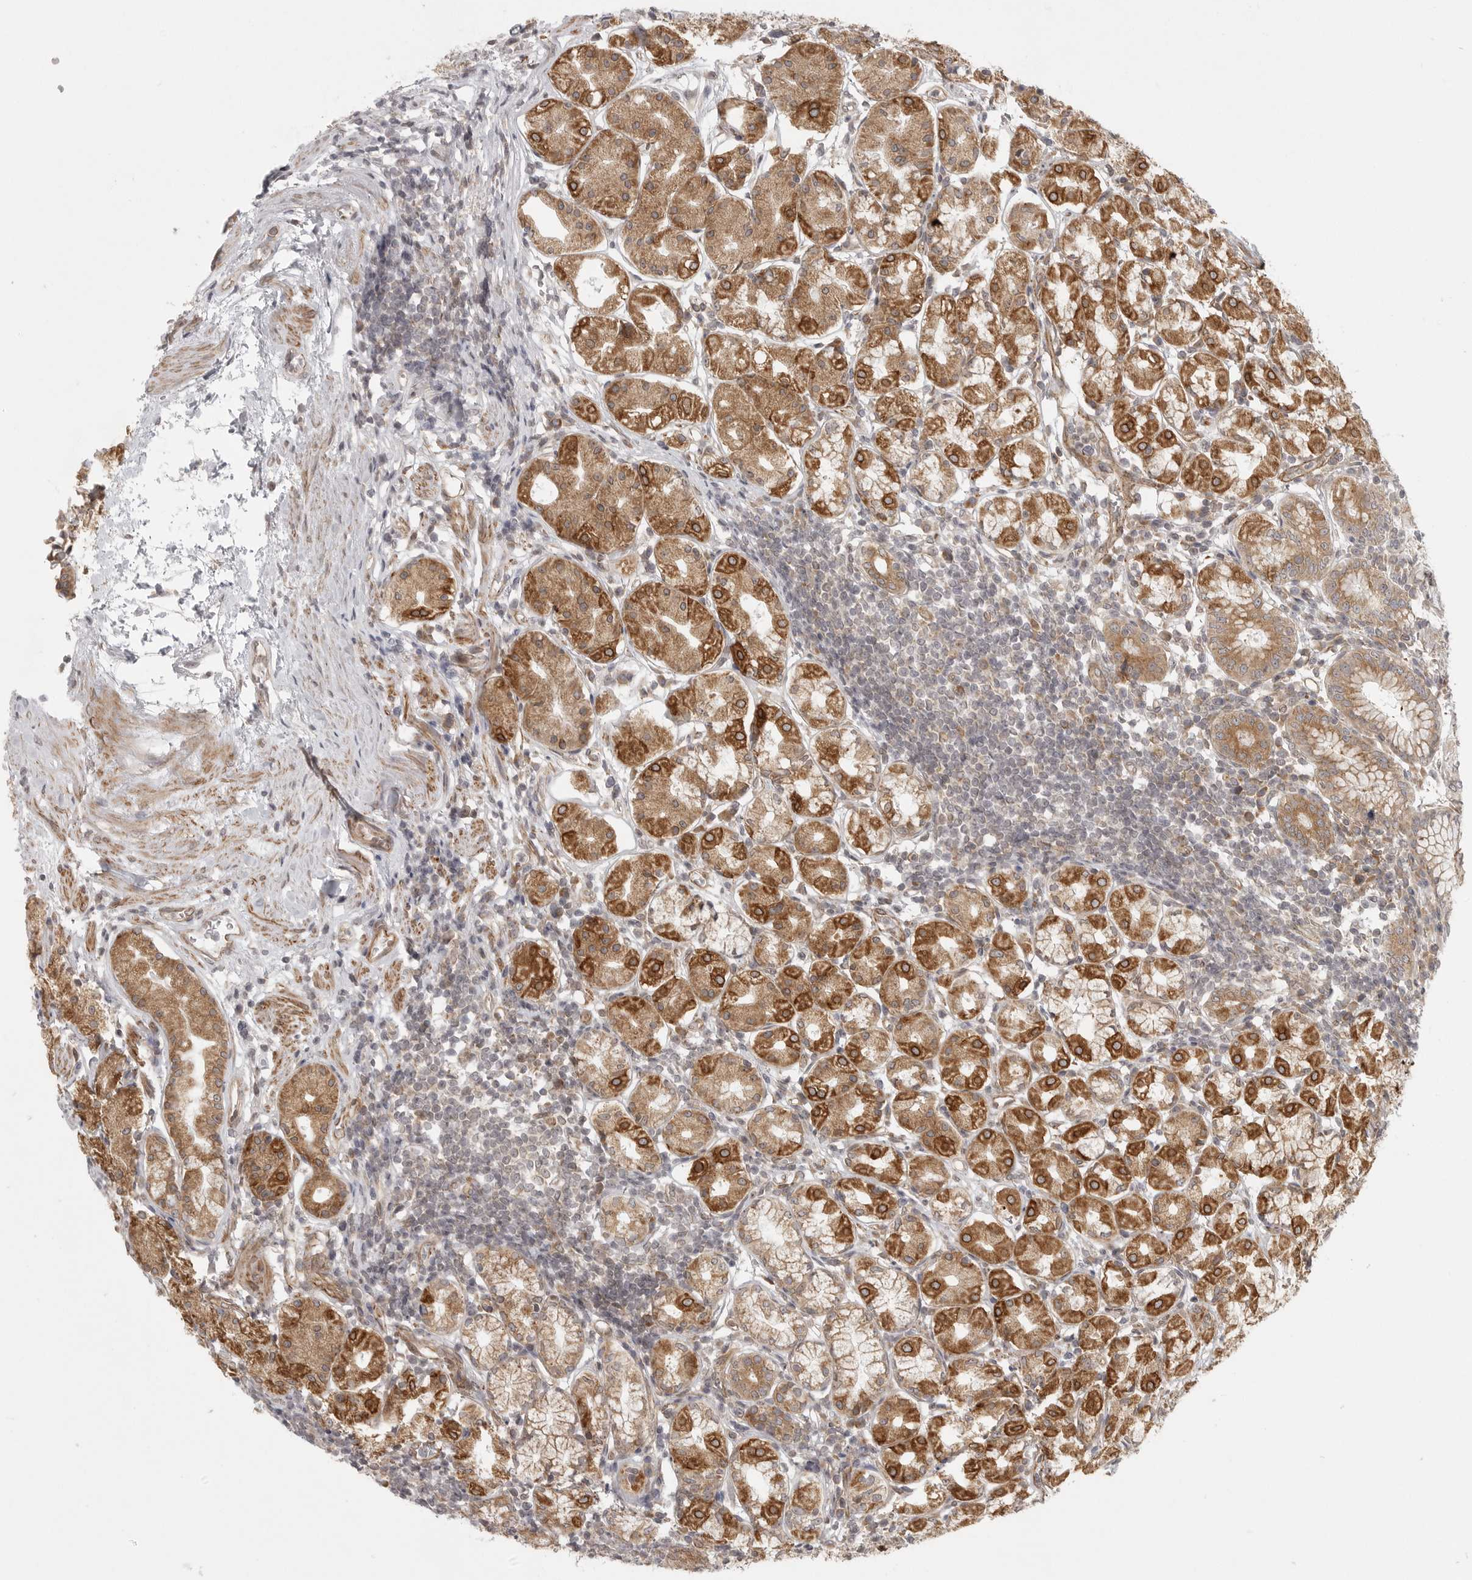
{"staining": {"intensity": "moderate", "quantity": ">75%", "location": "cytoplasmic/membranous"}, "tissue": "stomach", "cell_type": "Glandular cells", "image_type": "normal", "snomed": [{"axis": "morphology", "description": "Normal tissue, NOS"}, {"axis": "topography", "description": "Stomach, lower"}], "caption": "Normal stomach was stained to show a protein in brown. There is medium levels of moderate cytoplasmic/membranous staining in about >75% of glandular cells. (Brightfield microscopy of DAB IHC at high magnification).", "gene": "CERS2", "patient": {"sex": "female", "age": 56}}